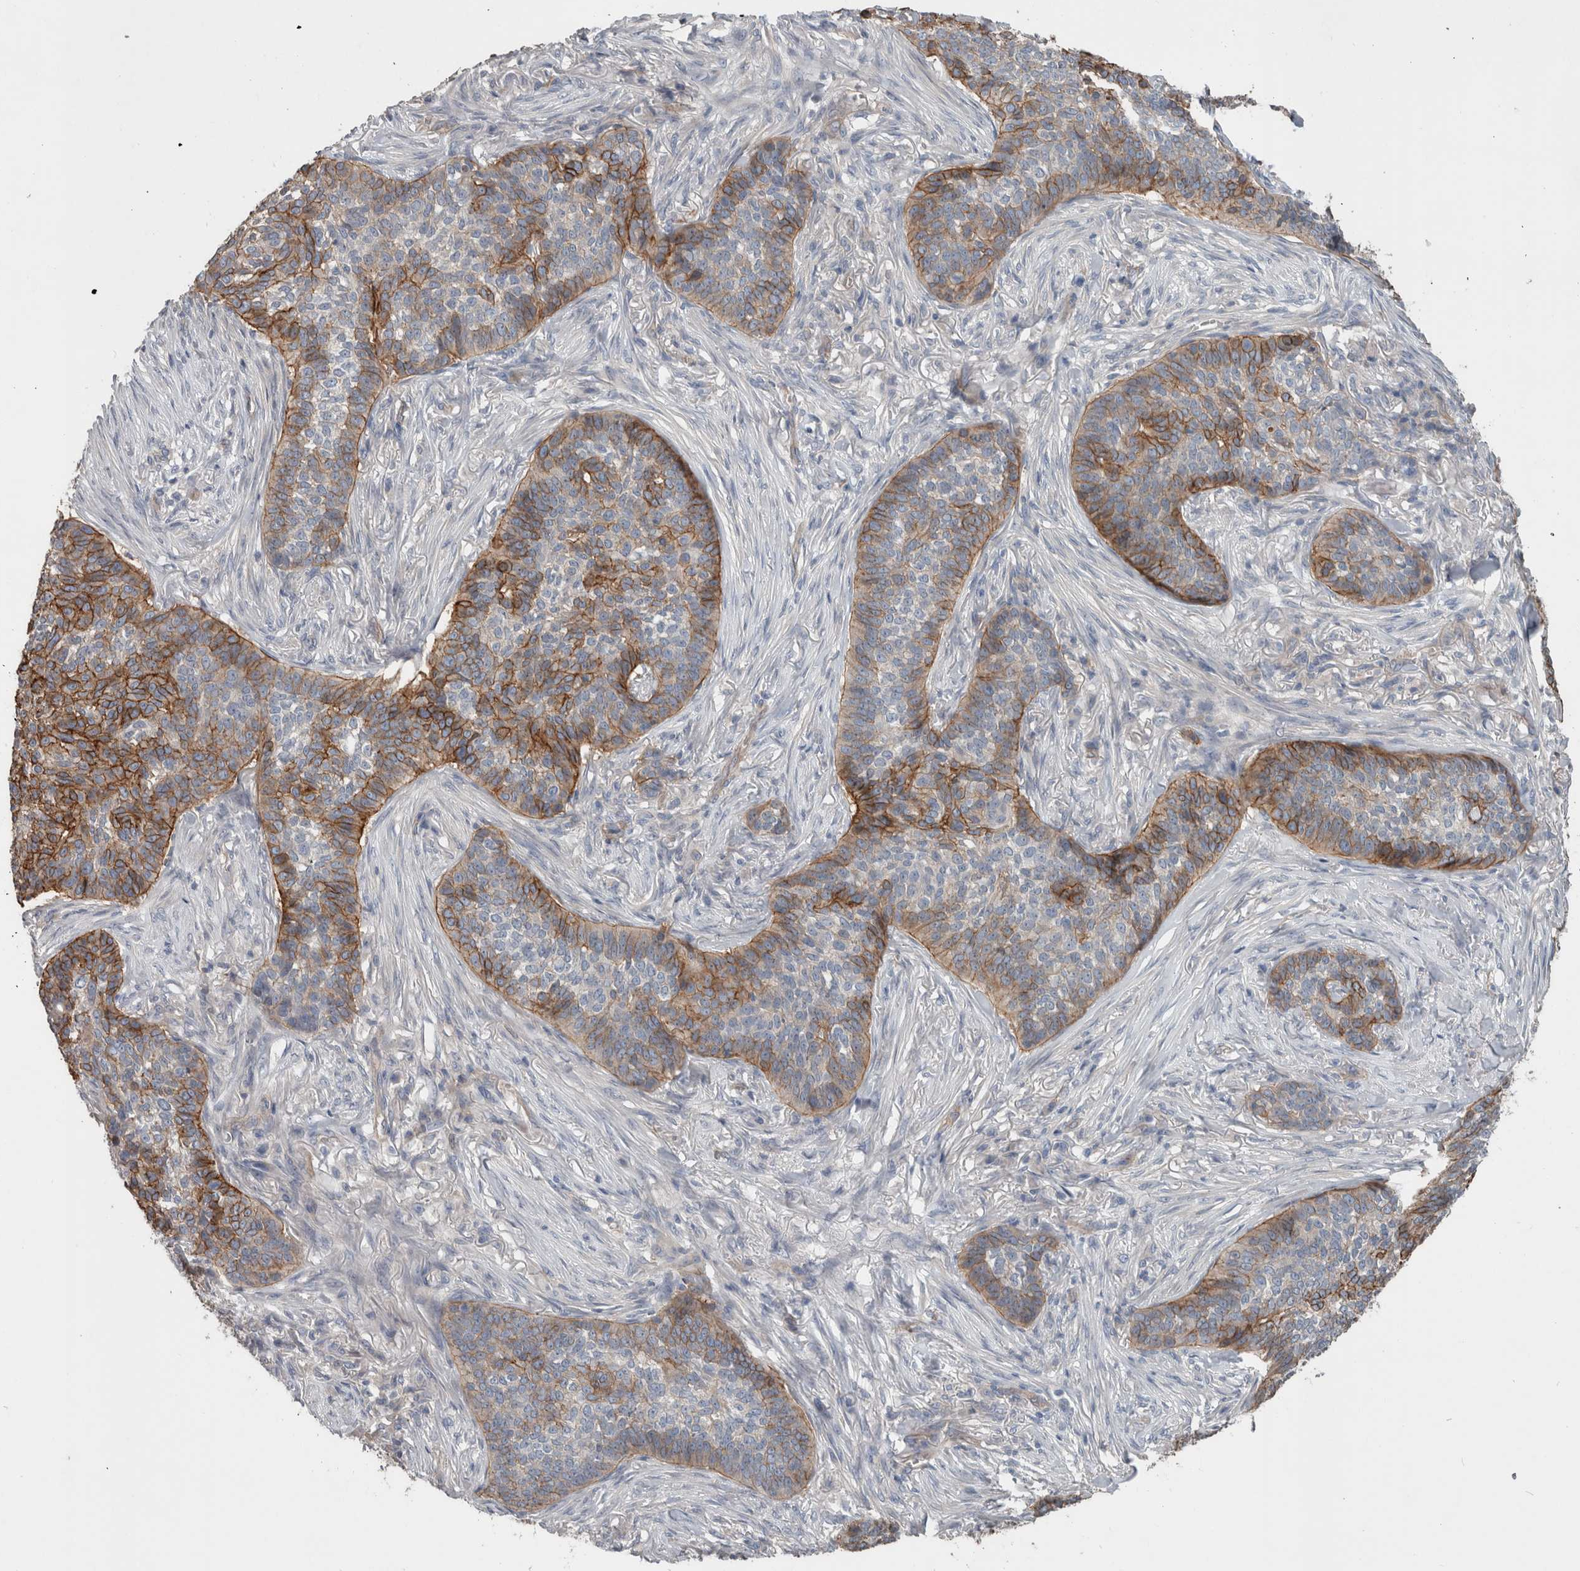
{"staining": {"intensity": "moderate", "quantity": "25%-75%", "location": "cytoplasmic/membranous"}, "tissue": "skin cancer", "cell_type": "Tumor cells", "image_type": "cancer", "snomed": [{"axis": "morphology", "description": "Basal cell carcinoma"}, {"axis": "topography", "description": "Skin"}], "caption": "This photomicrograph shows immunohistochemistry (IHC) staining of skin cancer (basal cell carcinoma), with medium moderate cytoplasmic/membranous staining in approximately 25%-75% of tumor cells.", "gene": "BCAM", "patient": {"sex": "male", "age": 85}}